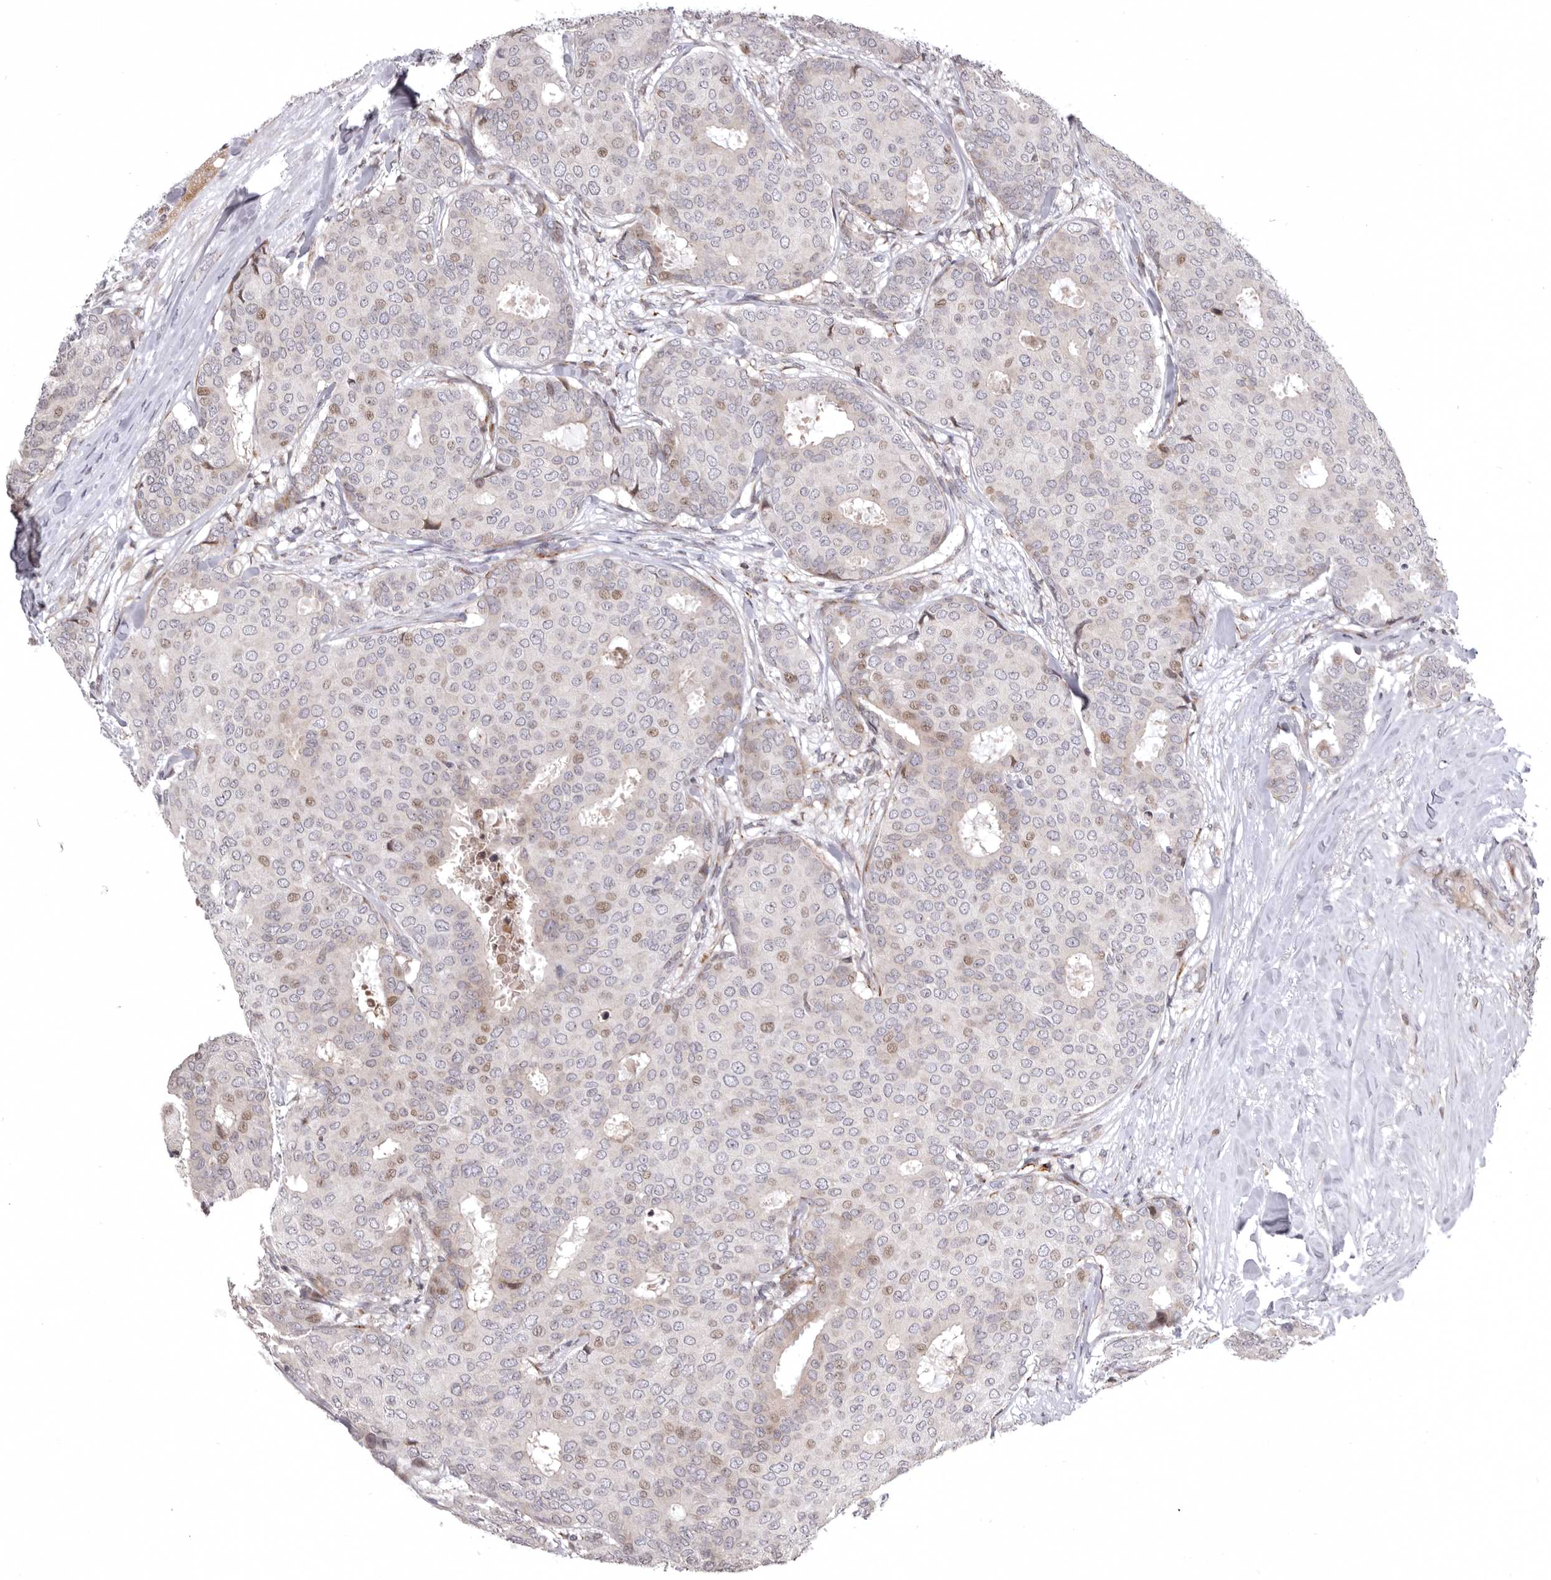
{"staining": {"intensity": "moderate", "quantity": "25%-75%", "location": "nuclear"}, "tissue": "breast cancer", "cell_type": "Tumor cells", "image_type": "cancer", "snomed": [{"axis": "morphology", "description": "Duct carcinoma"}, {"axis": "topography", "description": "Breast"}], "caption": "The photomicrograph reveals staining of breast cancer, revealing moderate nuclear protein expression (brown color) within tumor cells. The protein of interest is stained brown, and the nuclei are stained in blue (DAB (3,3'-diaminobenzidine) IHC with brightfield microscopy, high magnification).", "gene": "AZIN1", "patient": {"sex": "female", "age": 75}}